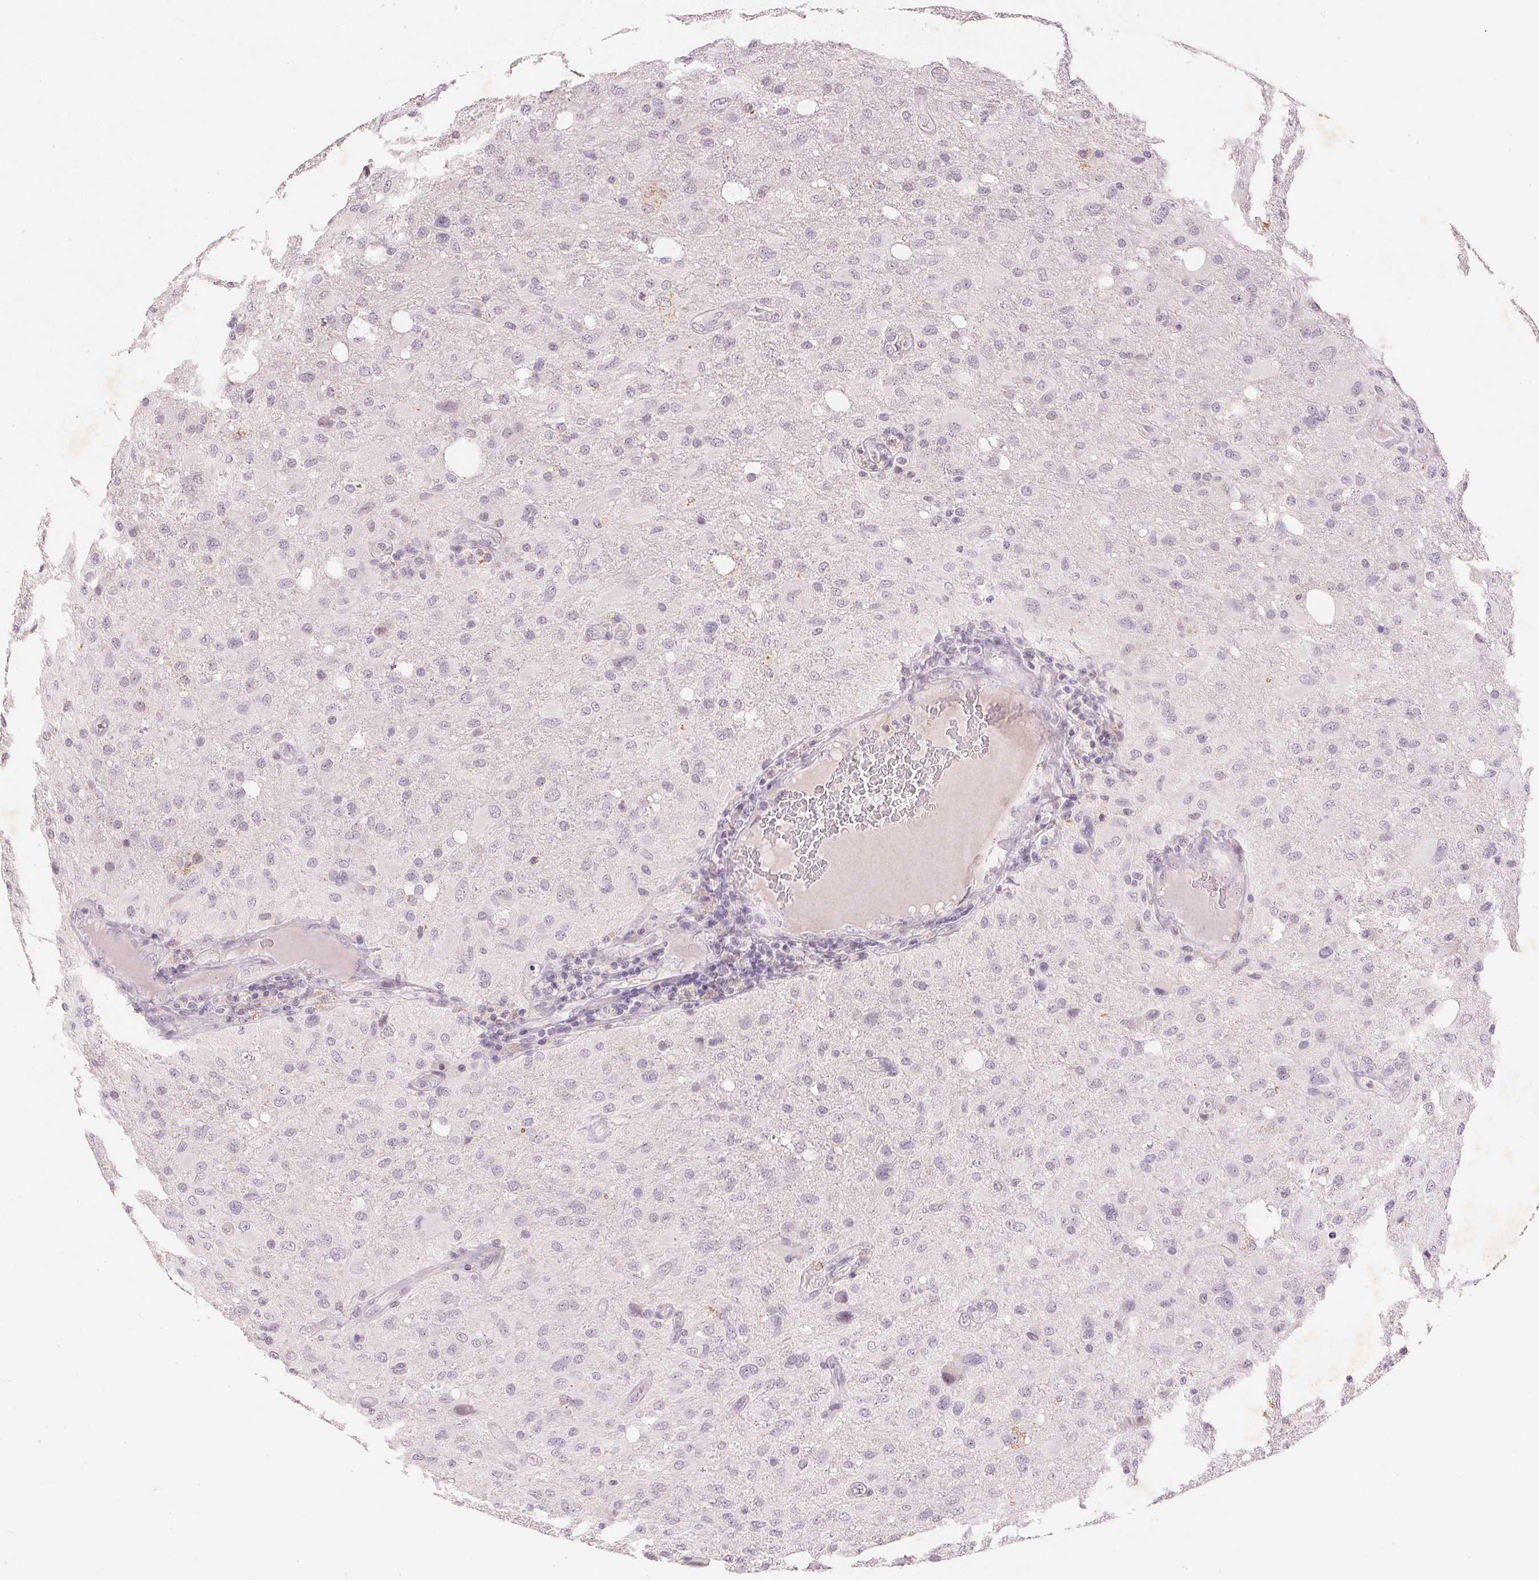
{"staining": {"intensity": "negative", "quantity": "none", "location": "none"}, "tissue": "glioma", "cell_type": "Tumor cells", "image_type": "cancer", "snomed": [{"axis": "morphology", "description": "Glioma, malignant, High grade"}, {"axis": "topography", "description": "Brain"}], "caption": "This is an immunohistochemistry histopathology image of human malignant high-grade glioma. There is no staining in tumor cells.", "gene": "SMTN", "patient": {"sex": "male", "age": 53}}